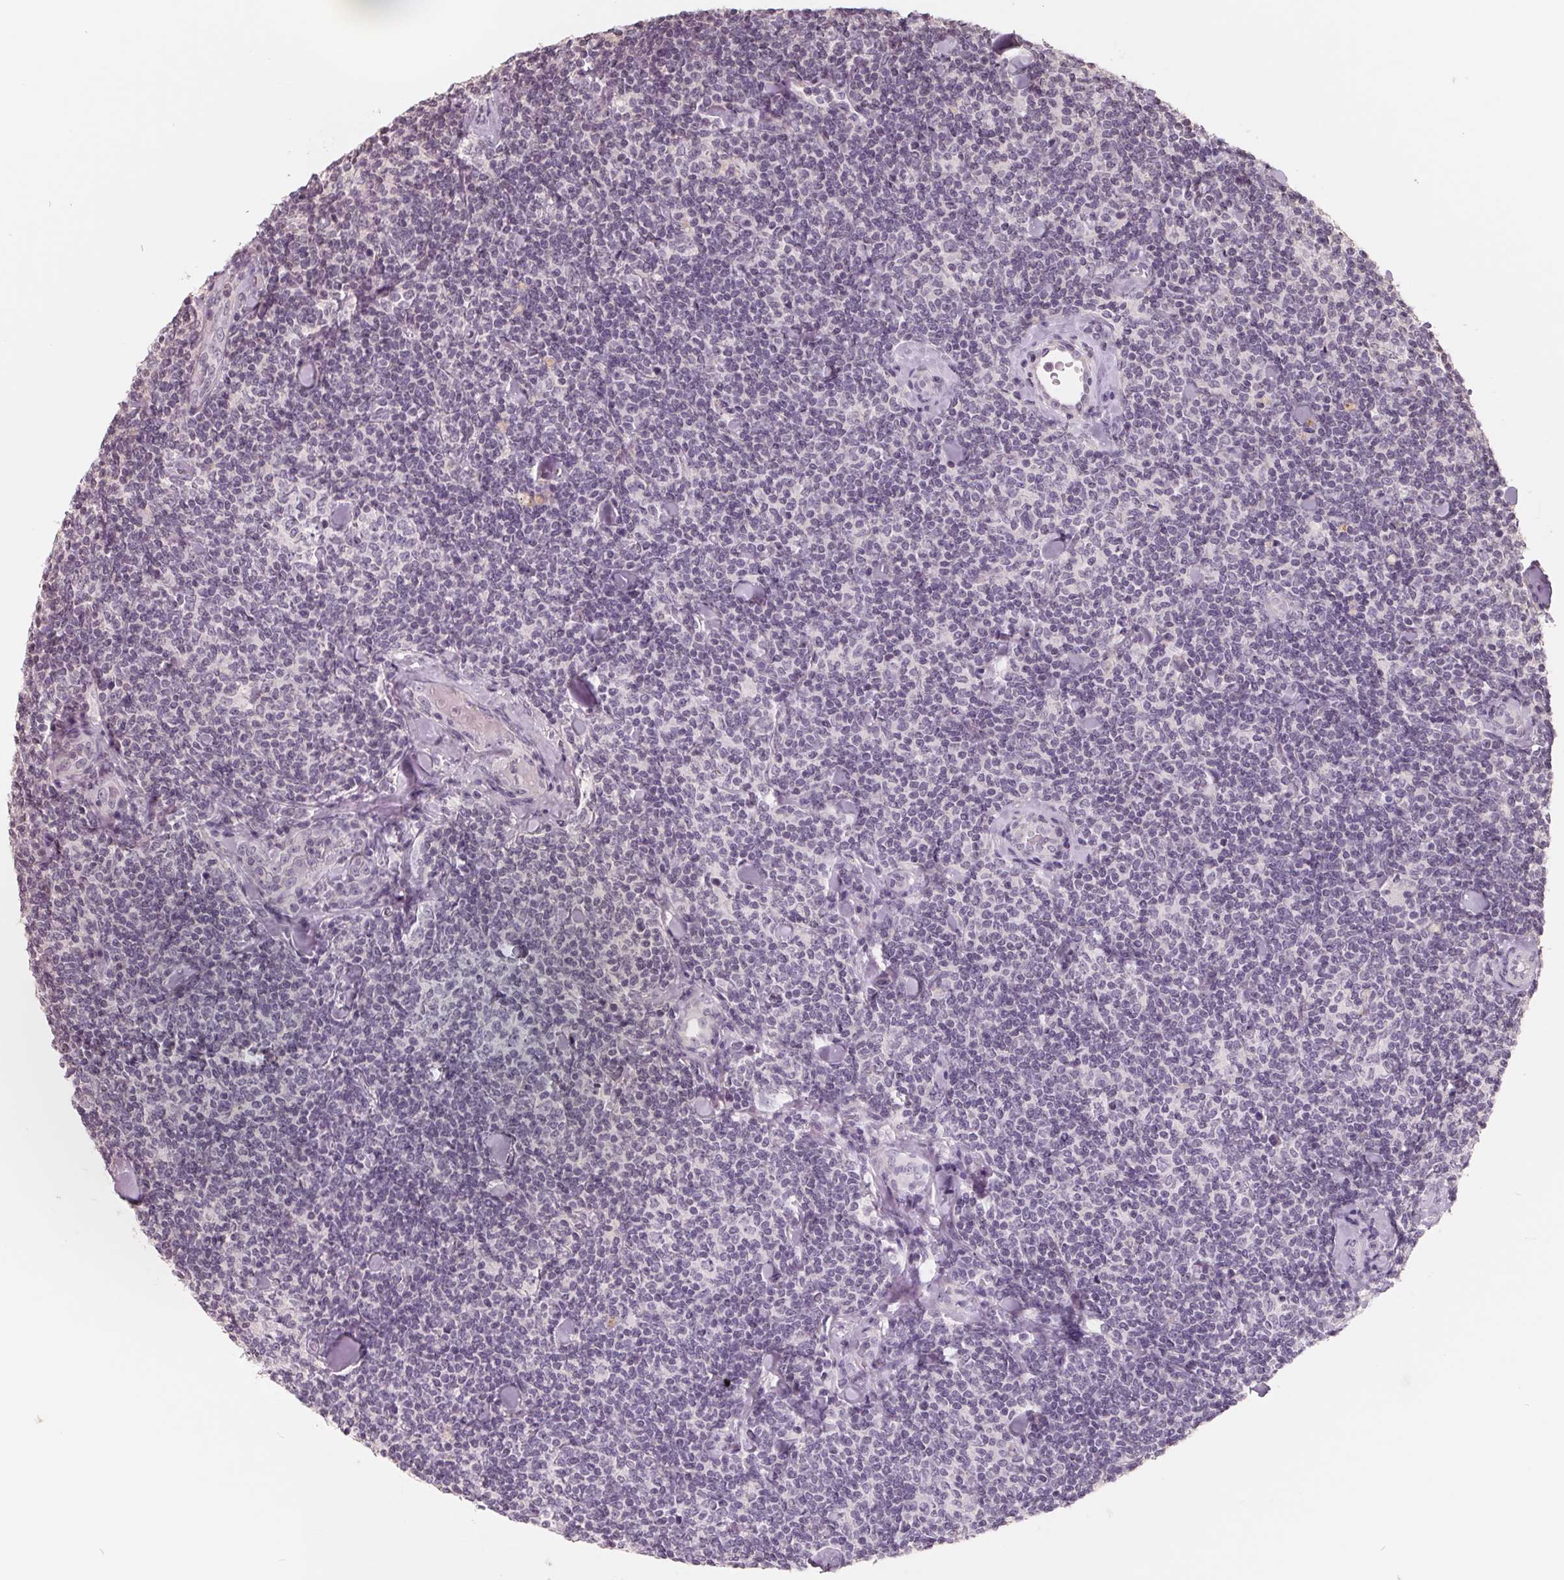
{"staining": {"intensity": "negative", "quantity": "none", "location": "none"}, "tissue": "lymphoma", "cell_type": "Tumor cells", "image_type": "cancer", "snomed": [{"axis": "morphology", "description": "Malignant lymphoma, non-Hodgkin's type, Low grade"}, {"axis": "topography", "description": "Lymph node"}], "caption": "Micrograph shows no protein expression in tumor cells of lymphoma tissue. Brightfield microscopy of immunohistochemistry stained with DAB (brown) and hematoxylin (blue), captured at high magnification.", "gene": "FTCD", "patient": {"sex": "female", "age": 56}}